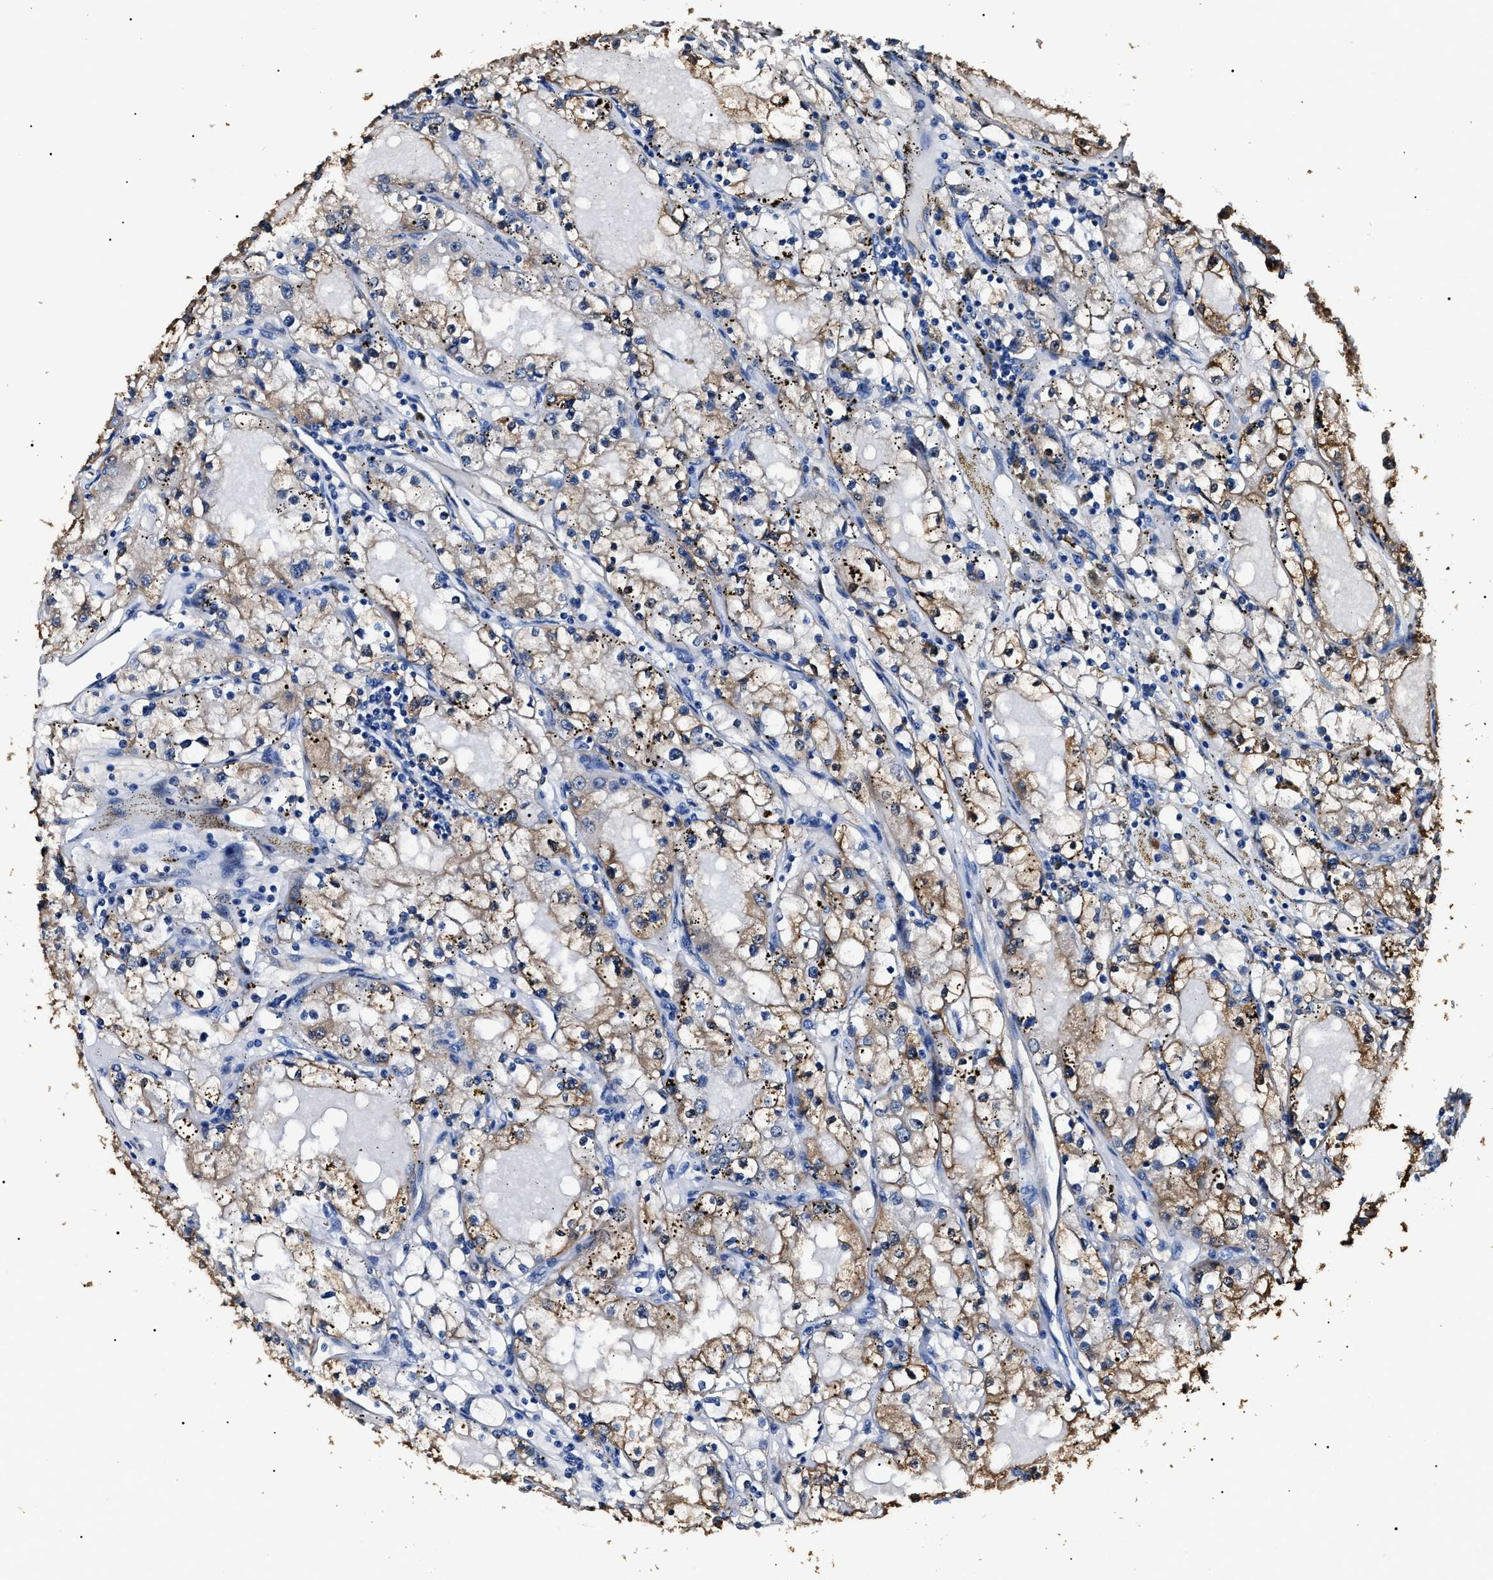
{"staining": {"intensity": "moderate", "quantity": "<25%", "location": "cytoplasmic/membranous"}, "tissue": "renal cancer", "cell_type": "Tumor cells", "image_type": "cancer", "snomed": [{"axis": "morphology", "description": "Adenocarcinoma, NOS"}, {"axis": "topography", "description": "Kidney"}], "caption": "DAB immunohistochemical staining of renal cancer (adenocarcinoma) exhibits moderate cytoplasmic/membranous protein staining in about <25% of tumor cells.", "gene": "ALDH1A1", "patient": {"sex": "male", "age": 56}}